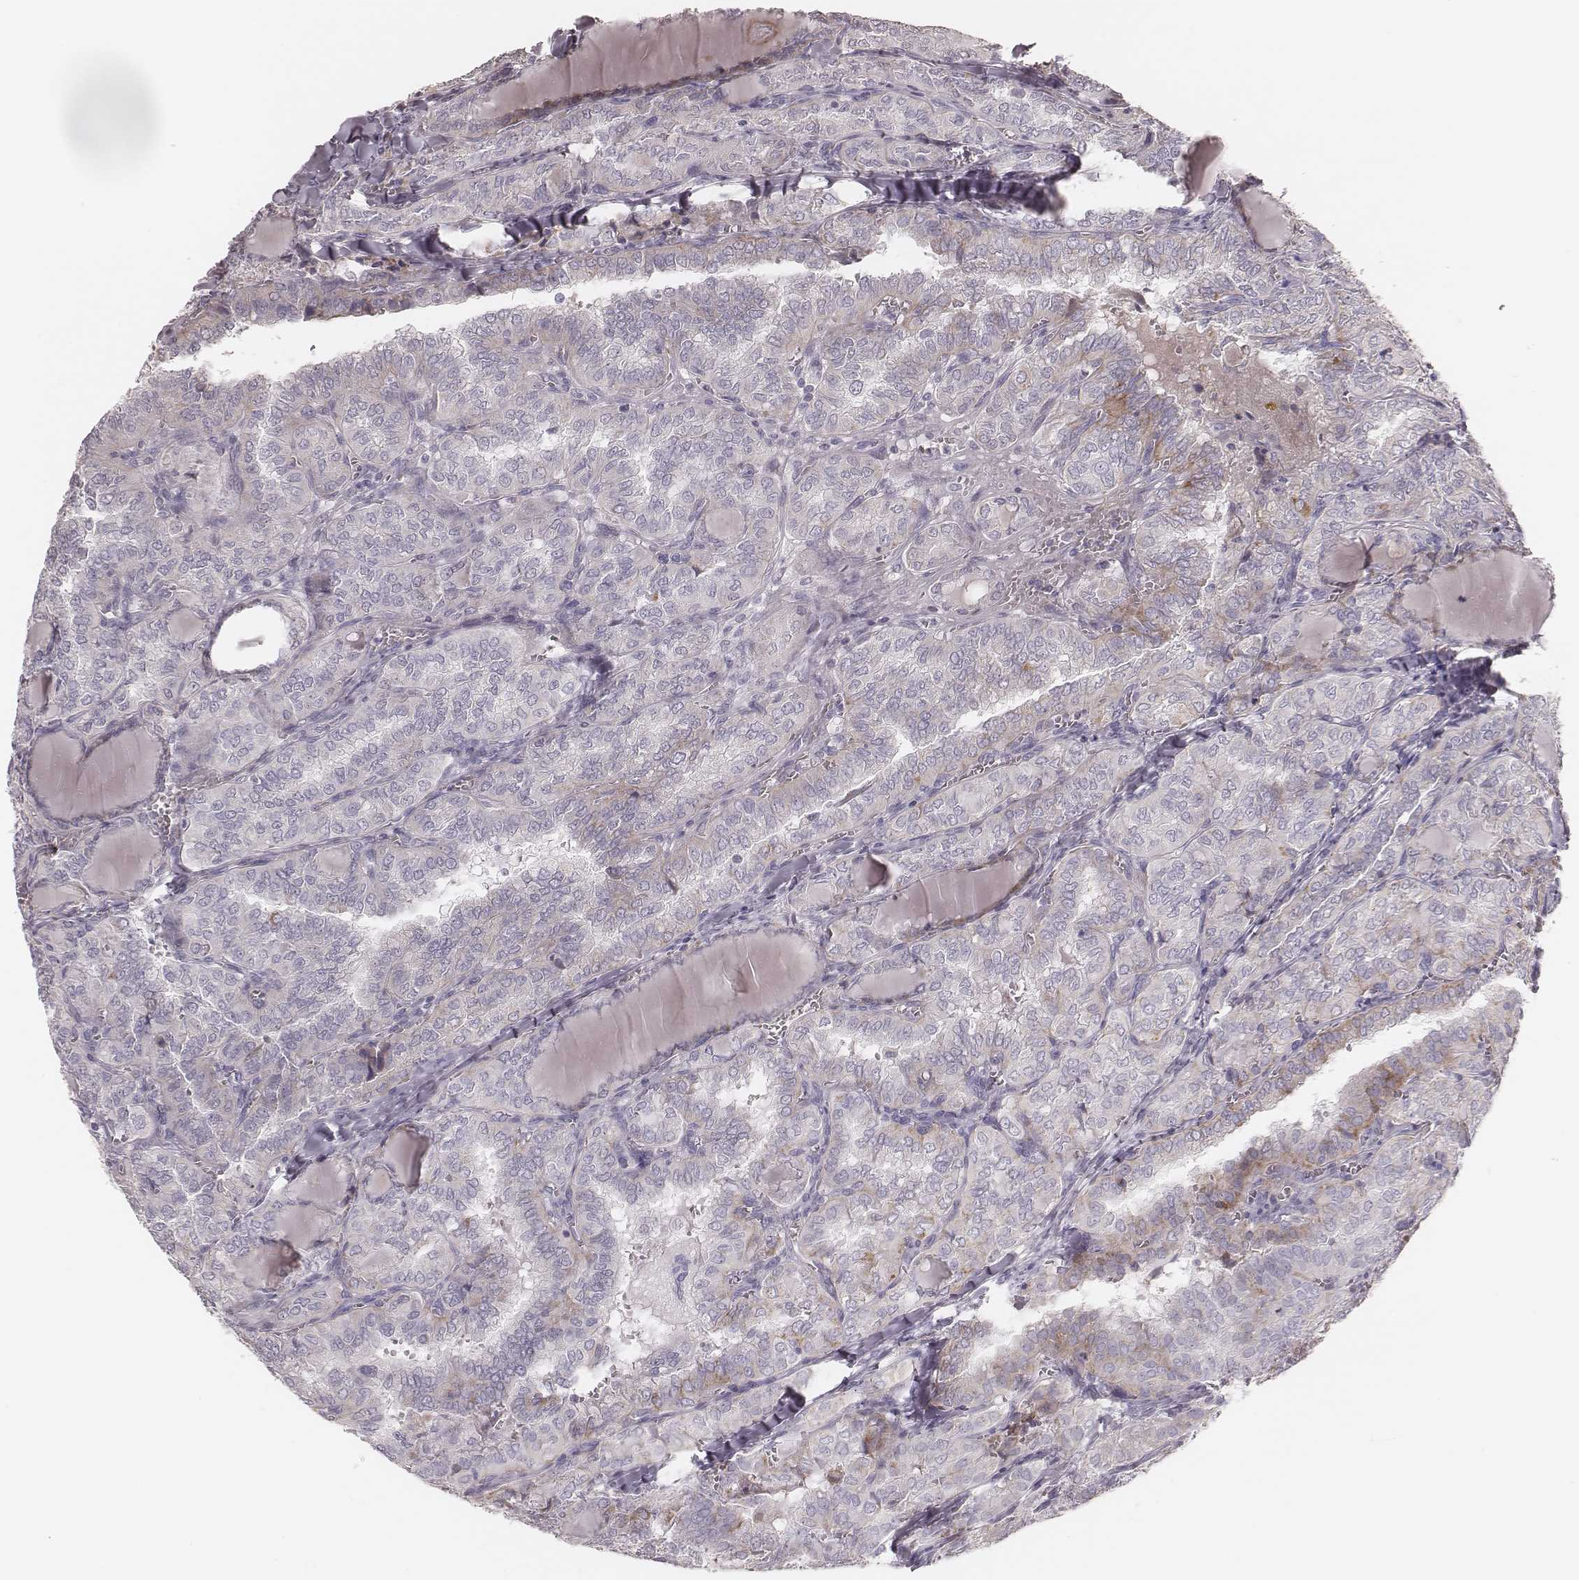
{"staining": {"intensity": "moderate", "quantity": "<25%", "location": "cytoplasmic/membranous"}, "tissue": "thyroid cancer", "cell_type": "Tumor cells", "image_type": "cancer", "snomed": [{"axis": "morphology", "description": "Papillary adenocarcinoma, NOS"}, {"axis": "topography", "description": "Thyroid gland"}], "caption": "DAB (3,3'-diaminobenzidine) immunohistochemical staining of thyroid cancer exhibits moderate cytoplasmic/membranous protein expression in approximately <25% of tumor cells.", "gene": "KIF5C", "patient": {"sex": "female", "age": 41}}